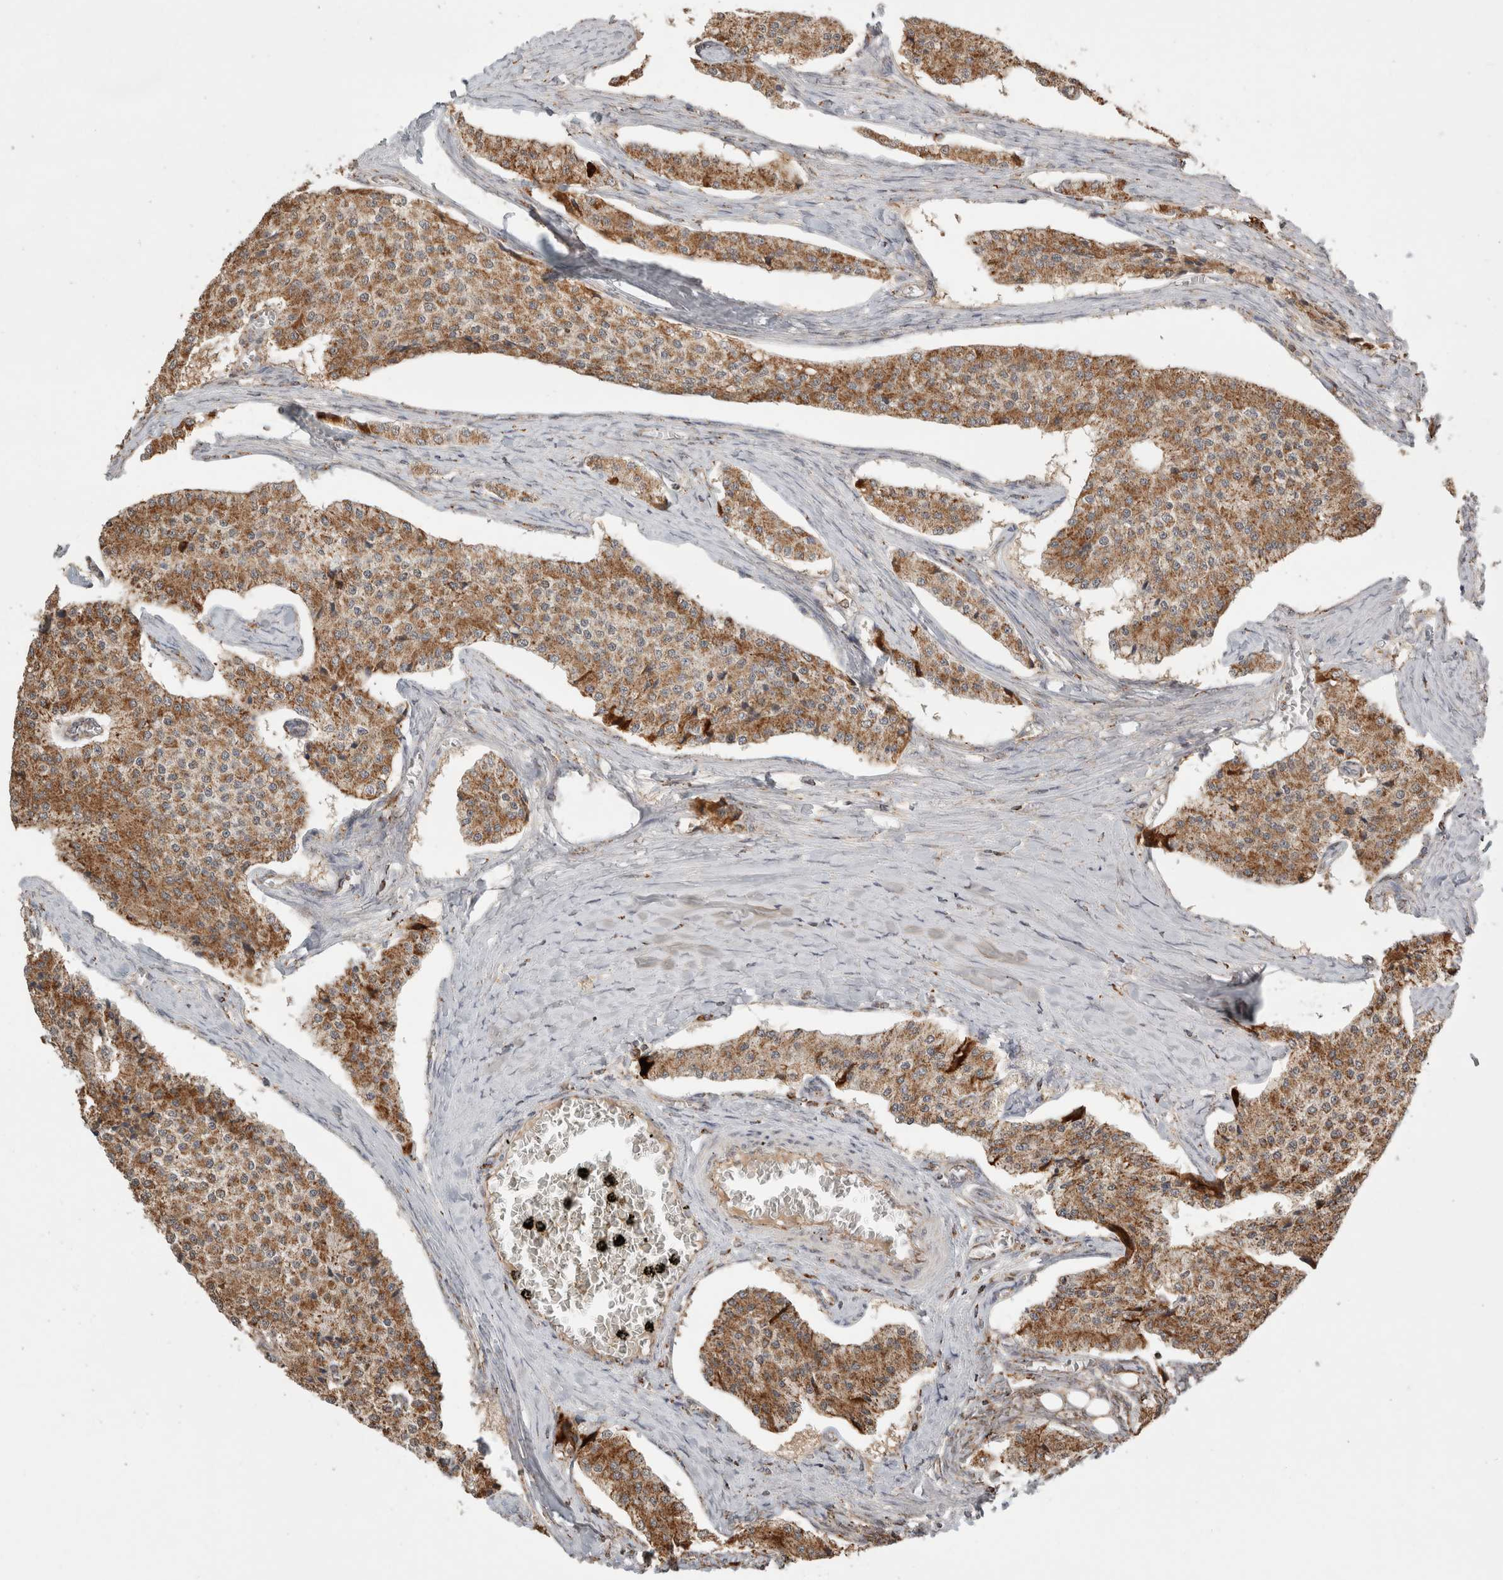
{"staining": {"intensity": "moderate", "quantity": ">75%", "location": "cytoplasmic/membranous"}, "tissue": "carcinoid", "cell_type": "Tumor cells", "image_type": "cancer", "snomed": [{"axis": "morphology", "description": "Carcinoid, malignant, NOS"}, {"axis": "topography", "description": "Colon"}], "caption": "Protein staining demonstrates moderate cytoplasmic/membranous staining in approximately >75% of tumor cells in carcinoid.", "gene": "HROB", "patient": {"sex": "female", "age": 52}}